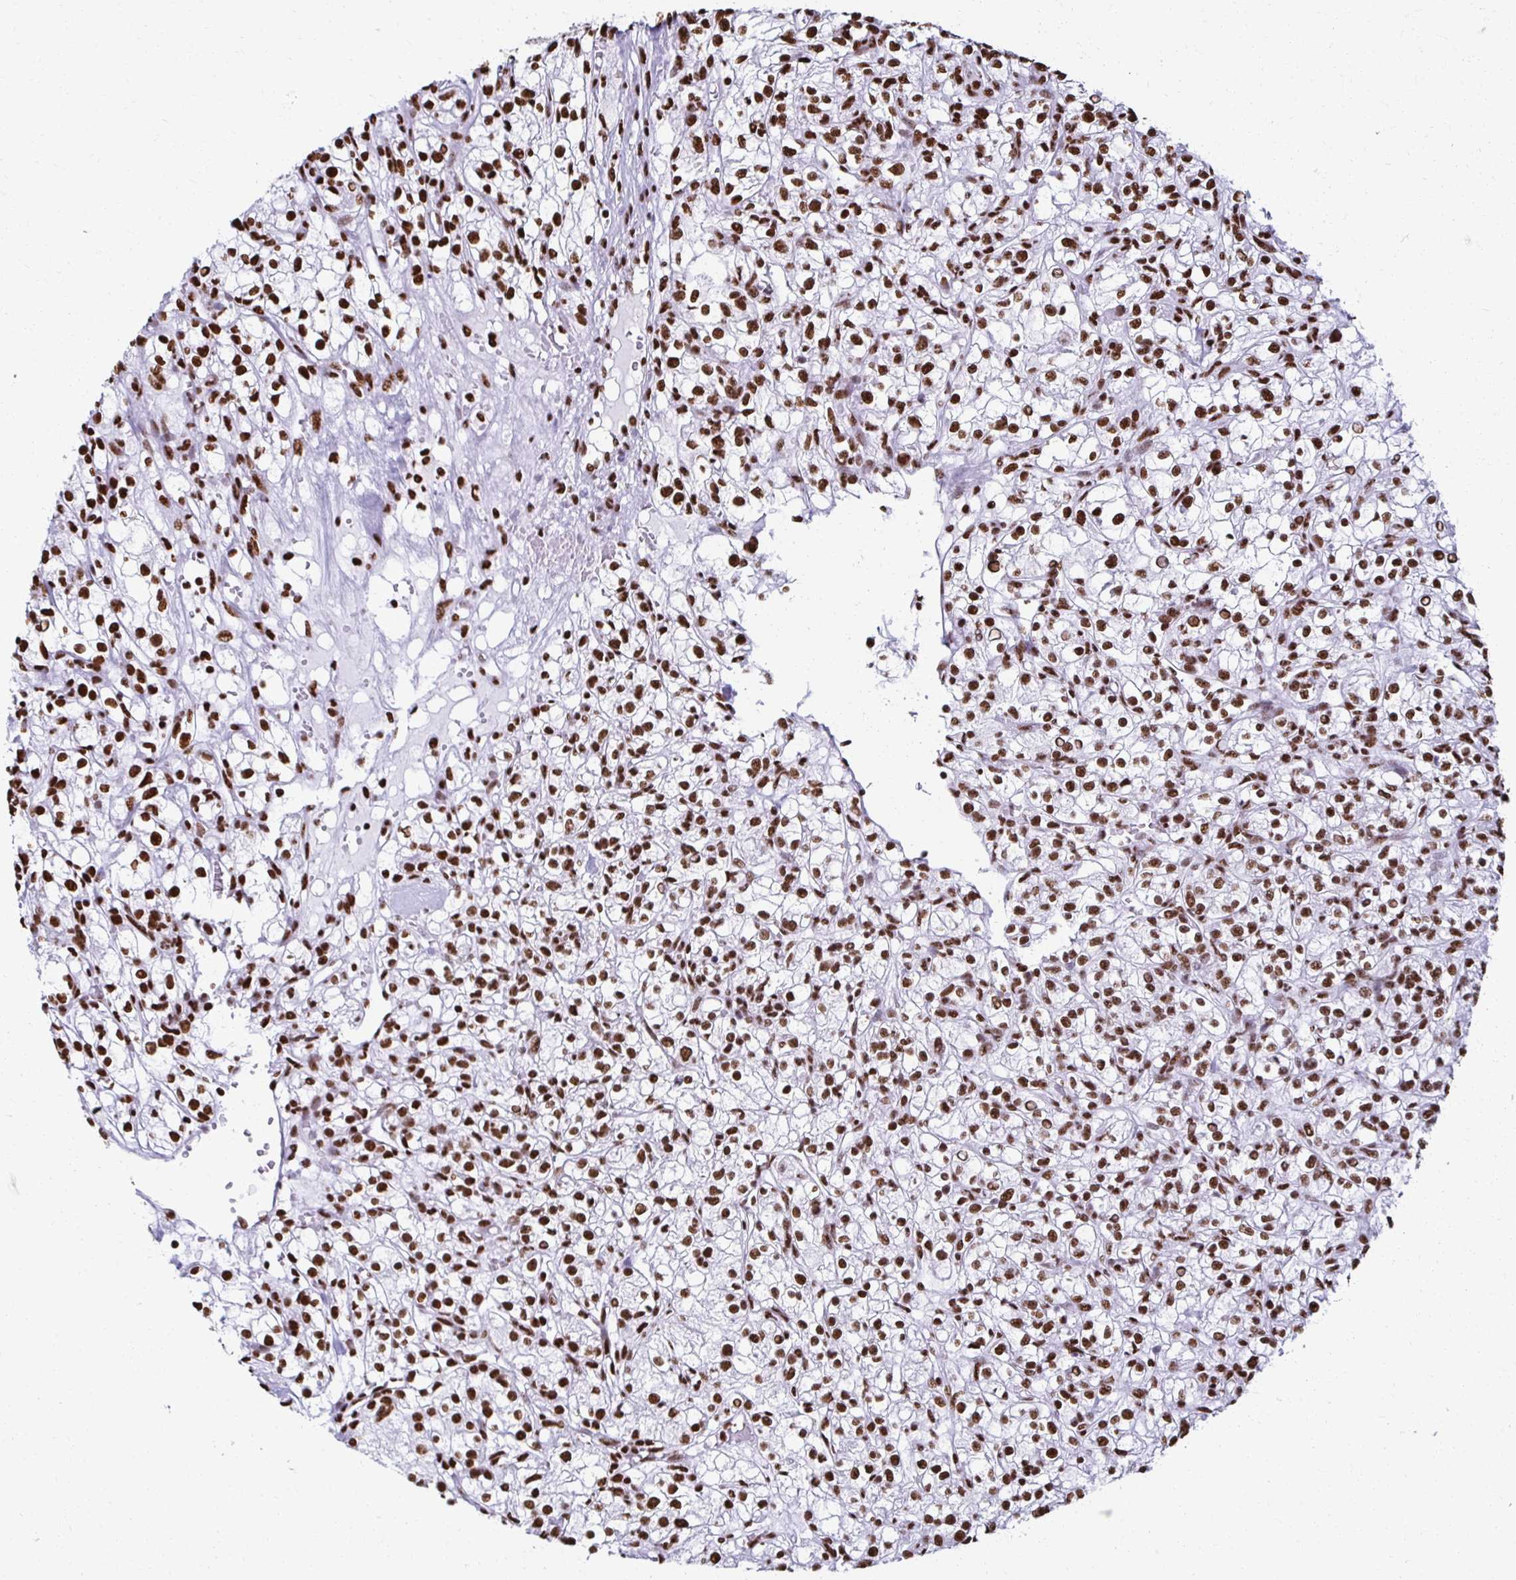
{"staining": {"intensity": "strong", "quantity": ">75%", "location": "nuclear"}, "tissue": "renal cancer", "cell_type": "Tumor cells", "image_type": "cancer", "snomed": [{"axis": "morphology", "description": "Adenocarcinoma, NOS"}, {"axis": "topography", "description": "Kidney"}], "caption": "Strong nuclear expression for a protein is appreciated in about >75% of tumor cells of renal adenocarcinoma using immunohistochemistry (IHC).", "gene": "NONO", "patient": {"sex": "female", "age": 59}}